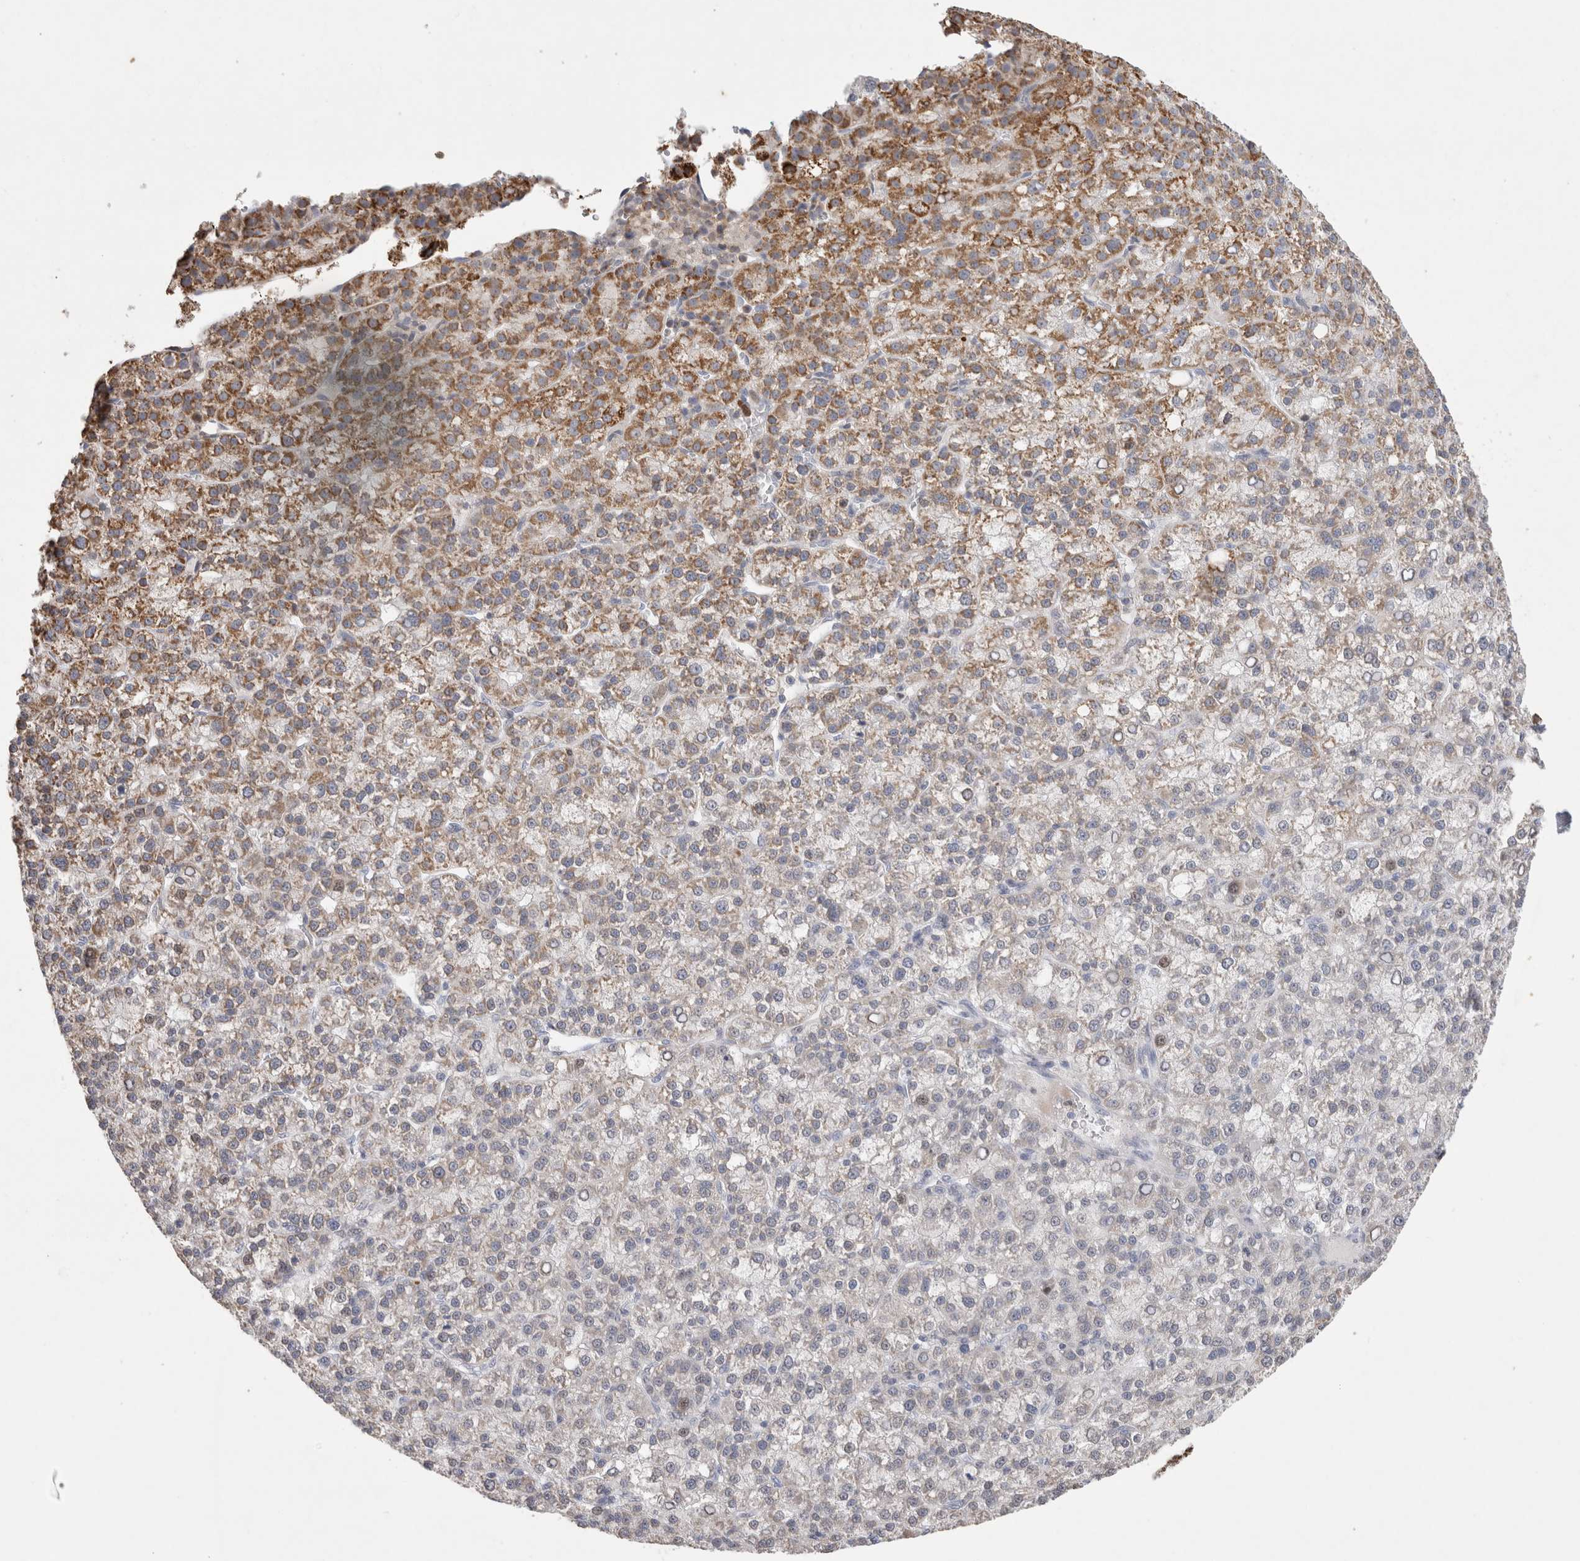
{"staining": {"intensity": "moderate", "quantity": "25%-75%", "location": "cytoplasmic/membranous"}, "tissue": "liver cancer", "cell_type": "Tumor cells", "image_type": "cancer", "snomed": [{"axis": "morphology", "description": "Carcinoma, Hepatocellular, NOS"}, {"axis": "topography", "description": "Liver"}], "caption": "Immunohistochemistry micrograph of neoplastic tissue: liver hepatocellular carcinoma stained using immunohistochemistry (IHC) demonstrates medium levels of moderate protein expression localized specifically in the cytoplasmic/membranous of tumor cells, appearing as a cytoplasmic/membranous brown color.", "gene": "AGMAT", "patient": {"sex": "female", "age": 58}}